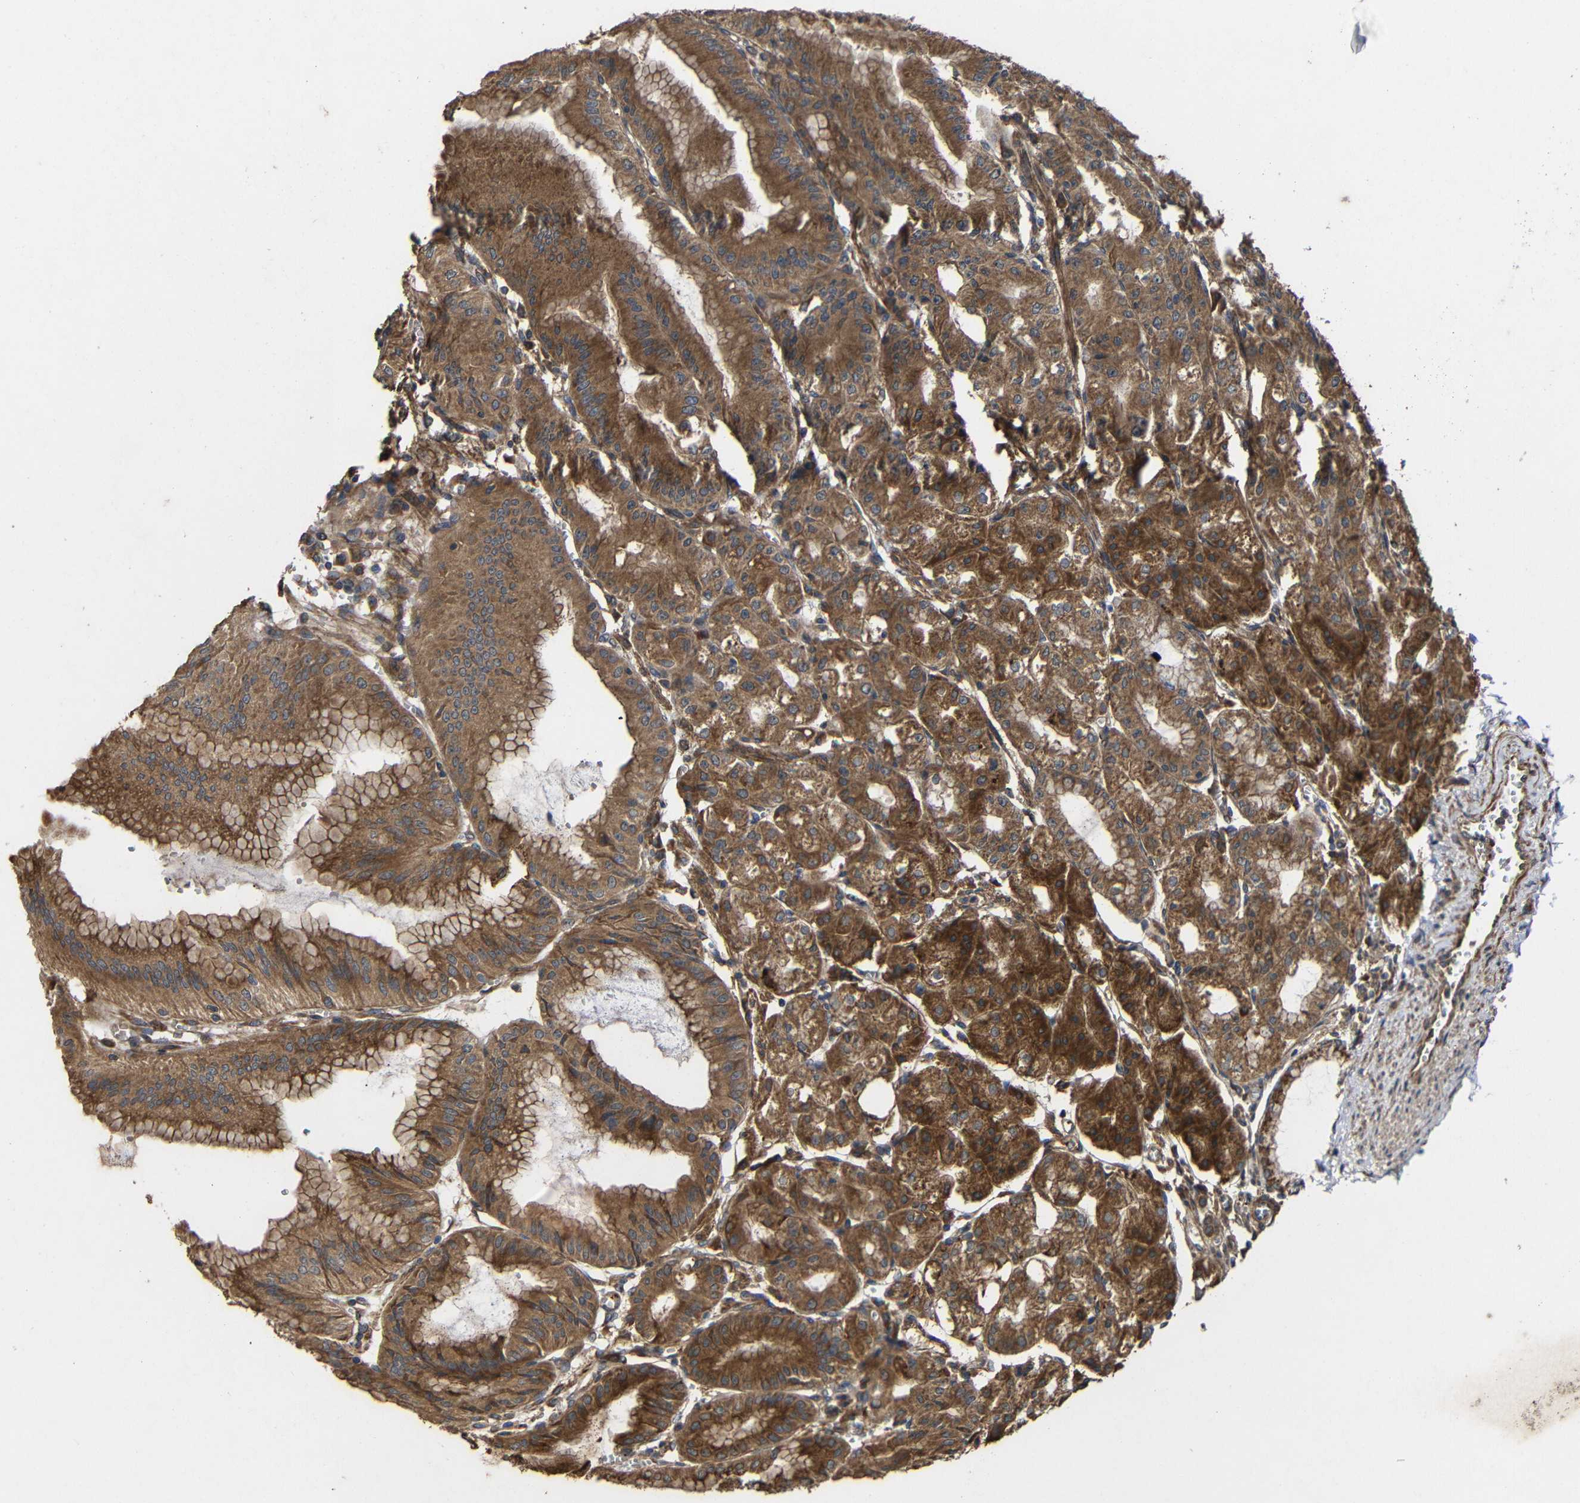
{"staining": {"intensity": "strong", "quantity": ">75%", "location": "cytoplasmic/membranous"}, "tissue": "stomach", "cell_type": "Glandular cells", "image_type": "normal", "snomed": [{"axis": "morphology", "description": "Normal tissue, NOS"}, {"axis": "topography", "description": "Stomach, lower"}], "caption": "Immunohistochemistry of unremarkable stomach shows high levels of strong cytoplasmic/membranous positivity in about >75% of glandular cells.", "gene": "EIF2S1", "patient": {"sex": "male", "age": 71}}